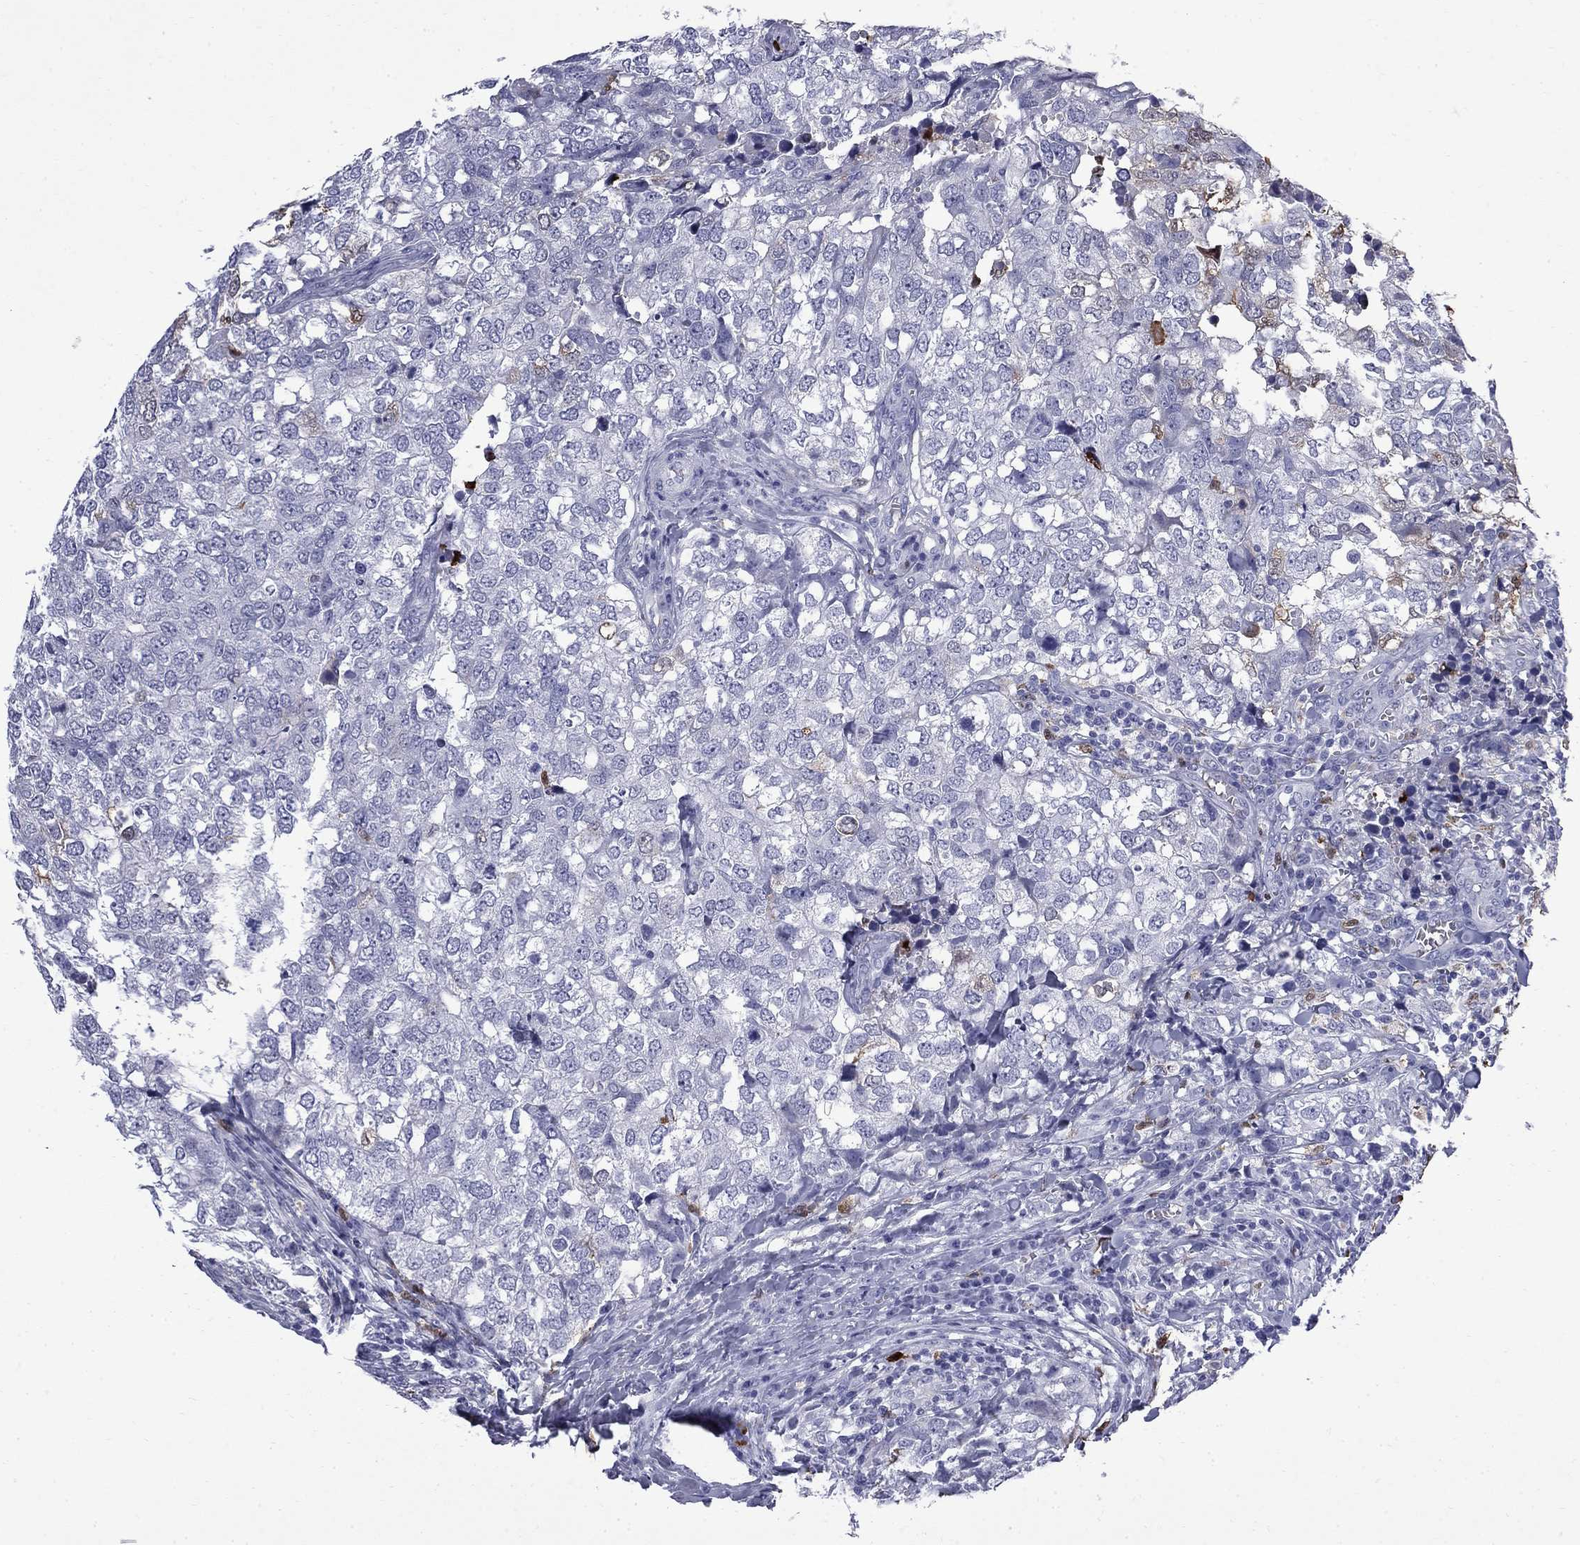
{"staining": {"intensity": "negative", "quantity": "none", "location": "none"}, "tissue": "breast cancer", "cell_type": "Tumor cells", "image_type": "cancer", "snomed": [{"axis": "morphology", "description": "Duct carcinoma"}, {"axis": "topography", "description": "Breast"}], "caption": "Immunohistochemistry (IHC) of human breast infiltrating ductal carcinoma exhibits no staining in tumor cells.", "gene": "TRIM29", "patient": {"sex": "female", "age": 30}}